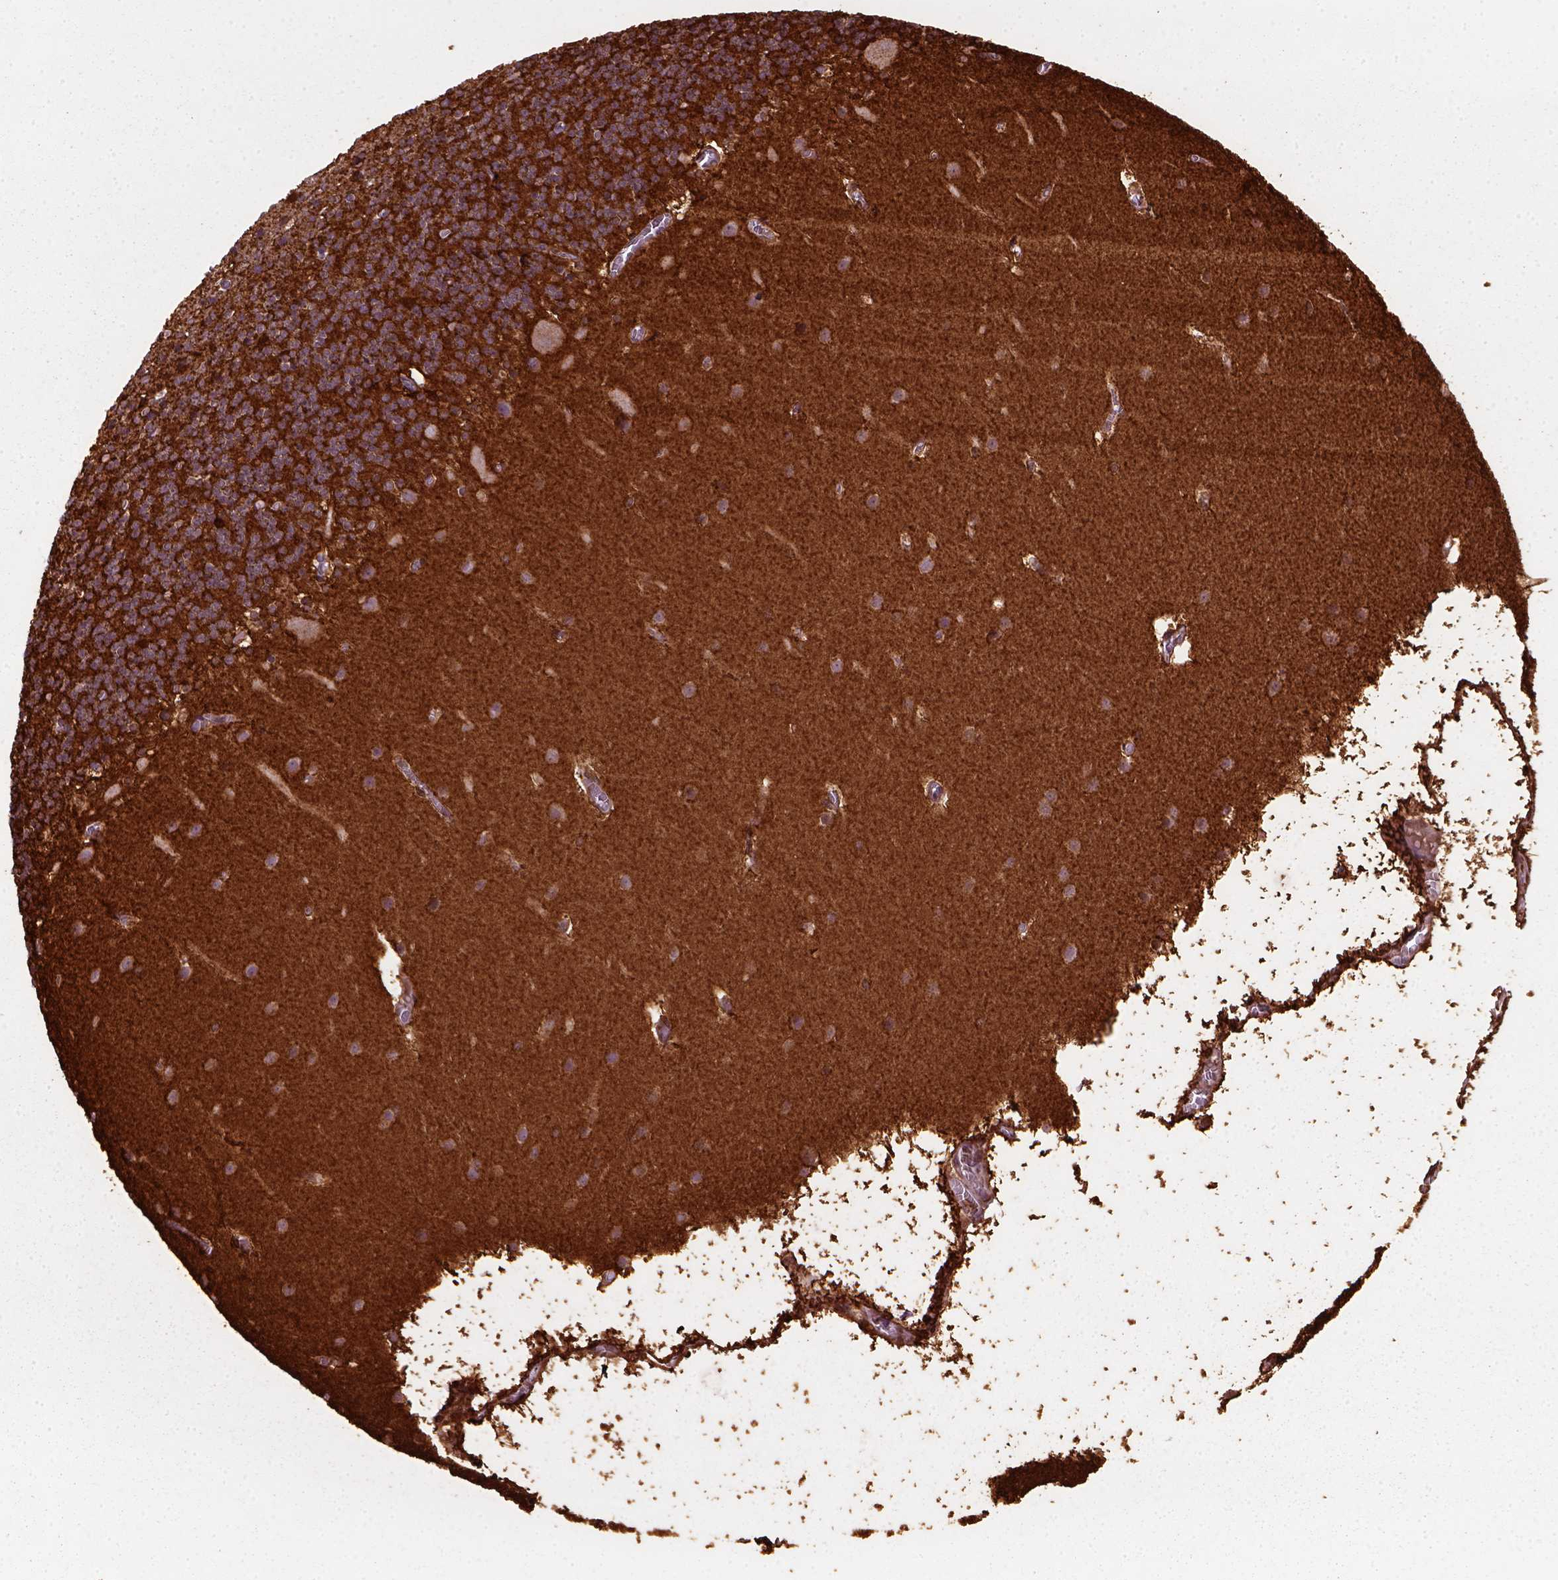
{"staining": {"intensity": "negative", "quantity": "none", "location": "none"}, "tissue": "cerebellum", "cell_type": "Cells in granular layer", "image_type": "normal", "snomed": [{"axis": "morphology", "description": "Normal tissue, NOS"}, {"axis": "topography", "description": "Cerebellum"}], "caption": "An image of cerebellum stained for a protein reveals no brown staining in cells in granular layer. (DAB (3,3'-diaminobenzidine) immunohistochemistry (IHC), high magnification).", "gene": "MARCKS", "patient": {"sex": "male", "age": 70}}